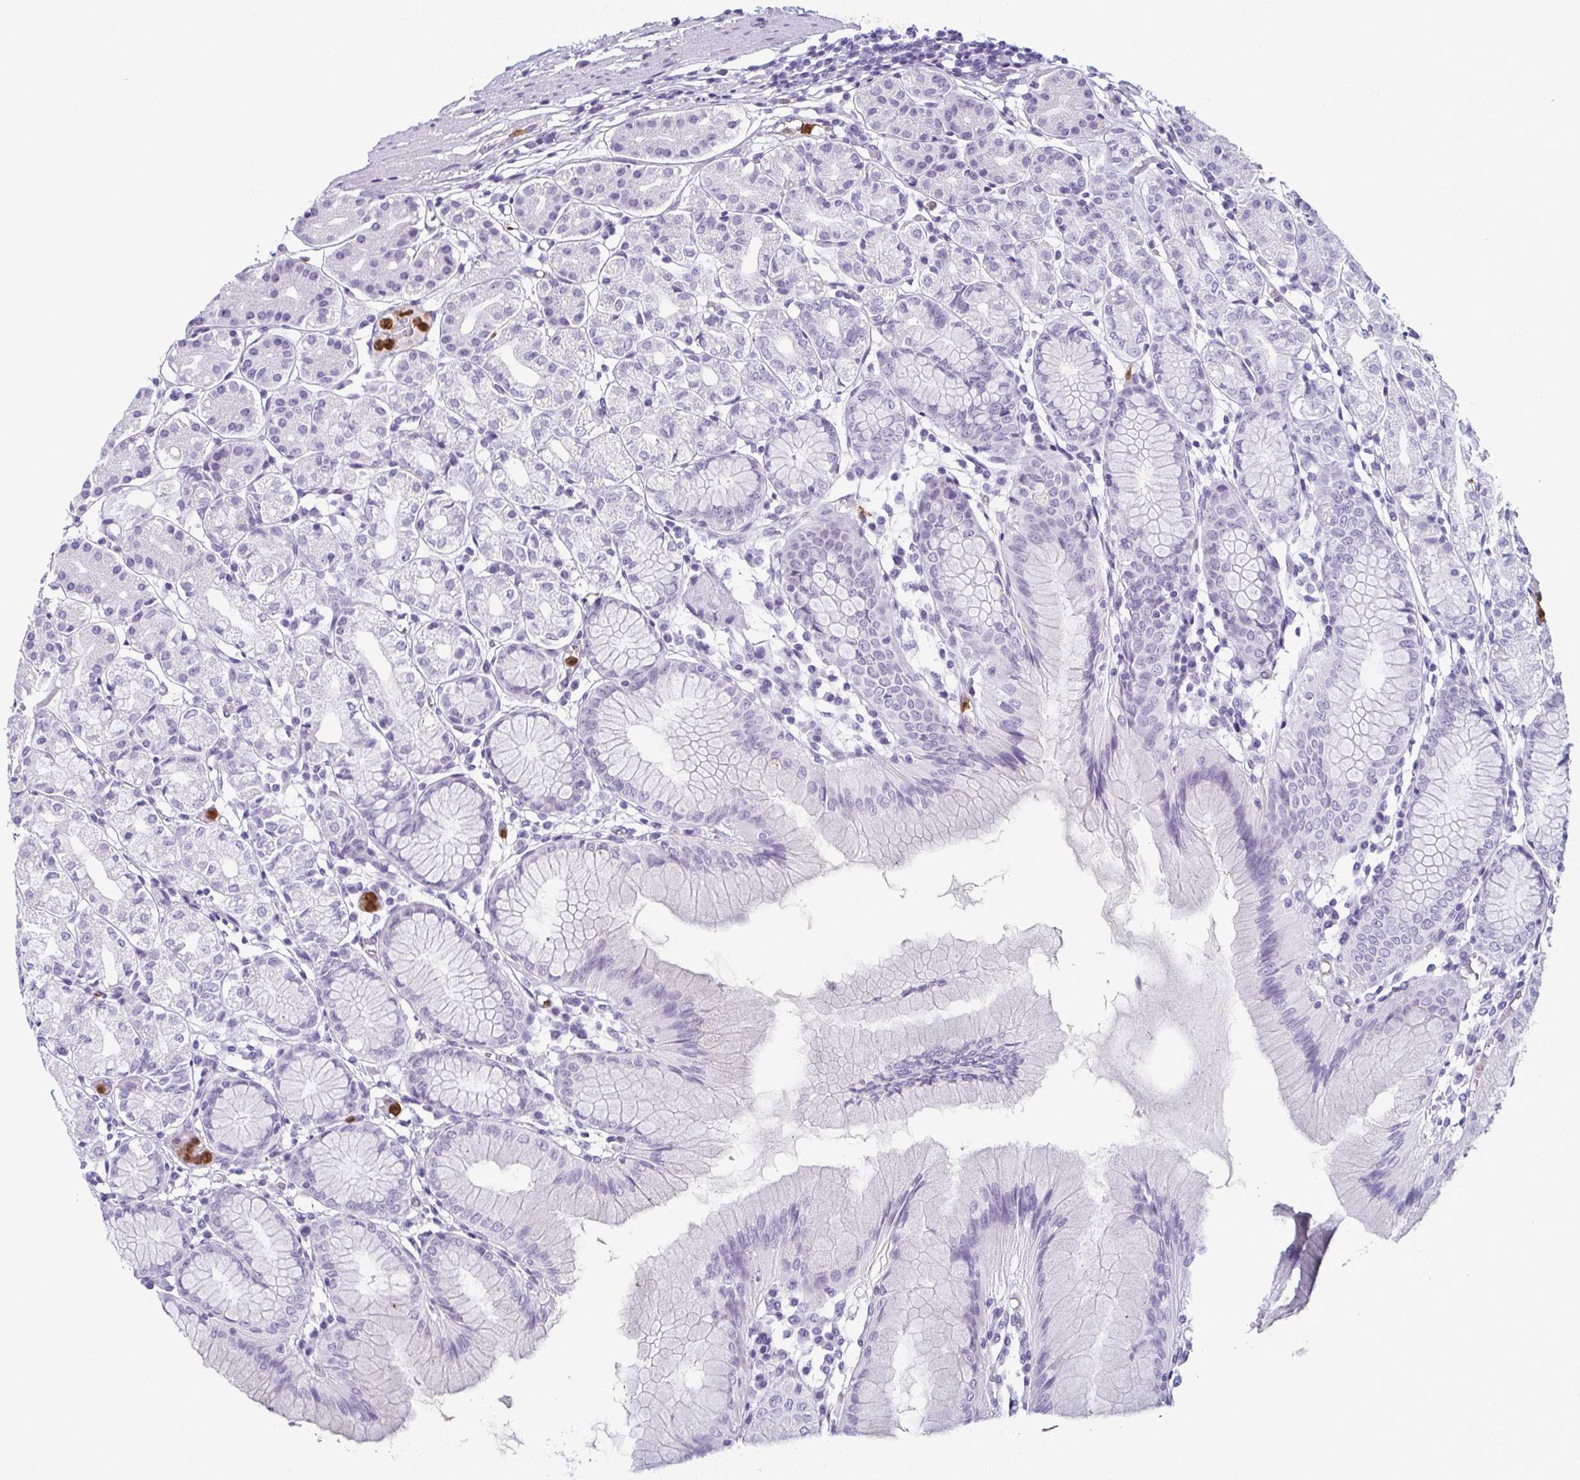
{"staining": {"intensity": "negative", "quantity": "none", "location": "none"}, "tissue": "stomach", "cell_type": "Glandular cells", "image_type": "normal", "snomed": [{"axis": "morphology", "description": "Normal tissue, NOS"}, {"axis": "topography", "description": "Stomach"}], "caption": "The histopathology image reveals no staining of glandular cells in normal stomach.", "gene": "CDA", "patient": {"sex": "female", "age": 57}}